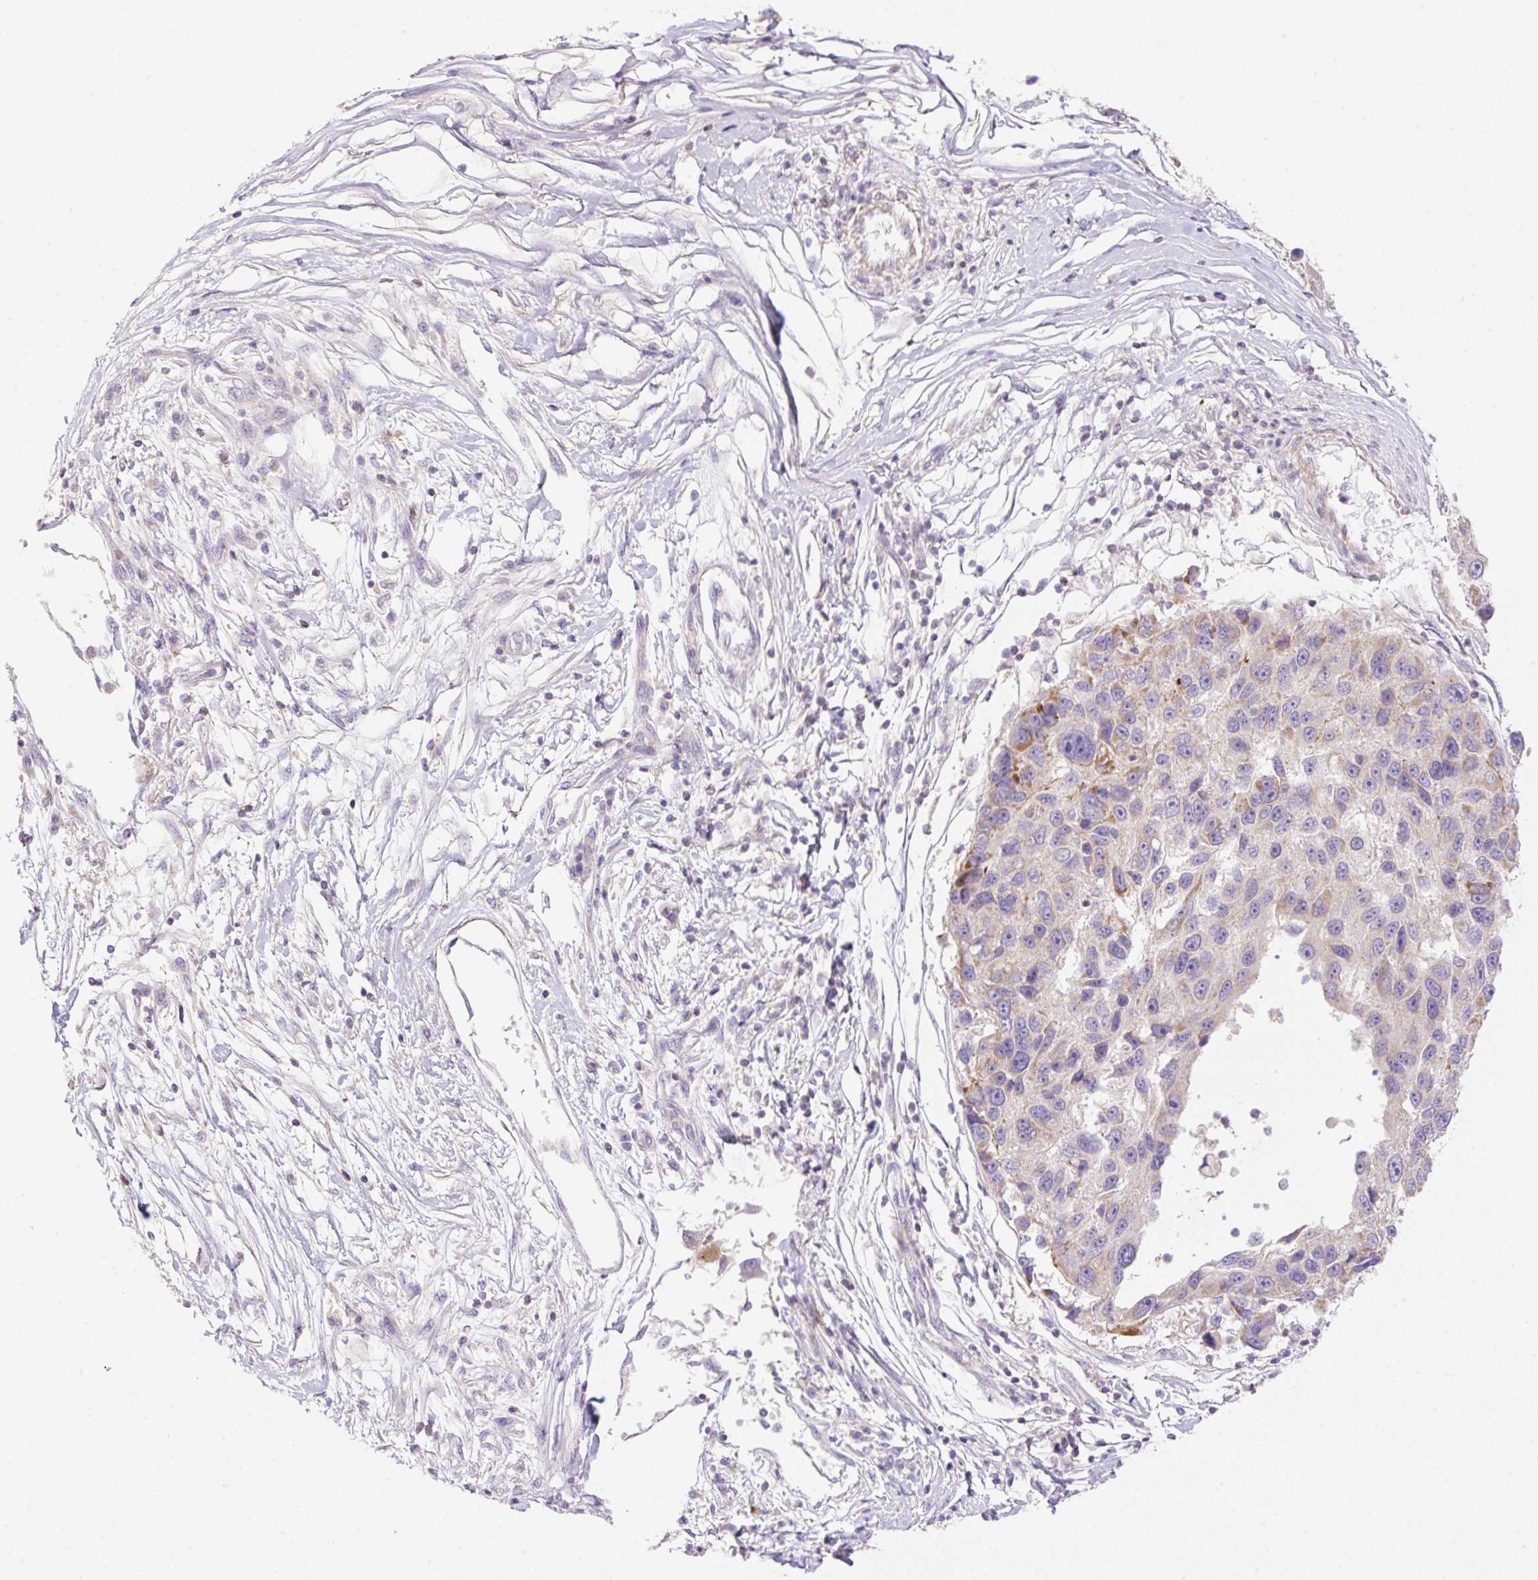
{"staining": {"intensity": "moderate", "quantity": "<25%", "location": "cytoplasmic/membranous"}, "tissue": "melanoma", "cell_type": "Tumor cells", "image_type": "cancer", "snomed": [{"axis": "morphology", "description": "Malignant melanoma, NOS"}, {"axis": "topography", "description": "Skin"}], "caption": "This is a photomicrograph of IHC staining of melanoma, which shows moderate positivity in the cytoplasmic/membranous of tumor cells.", "gene": "VPS25", "patient": {"sex": "male", "age": 53}}